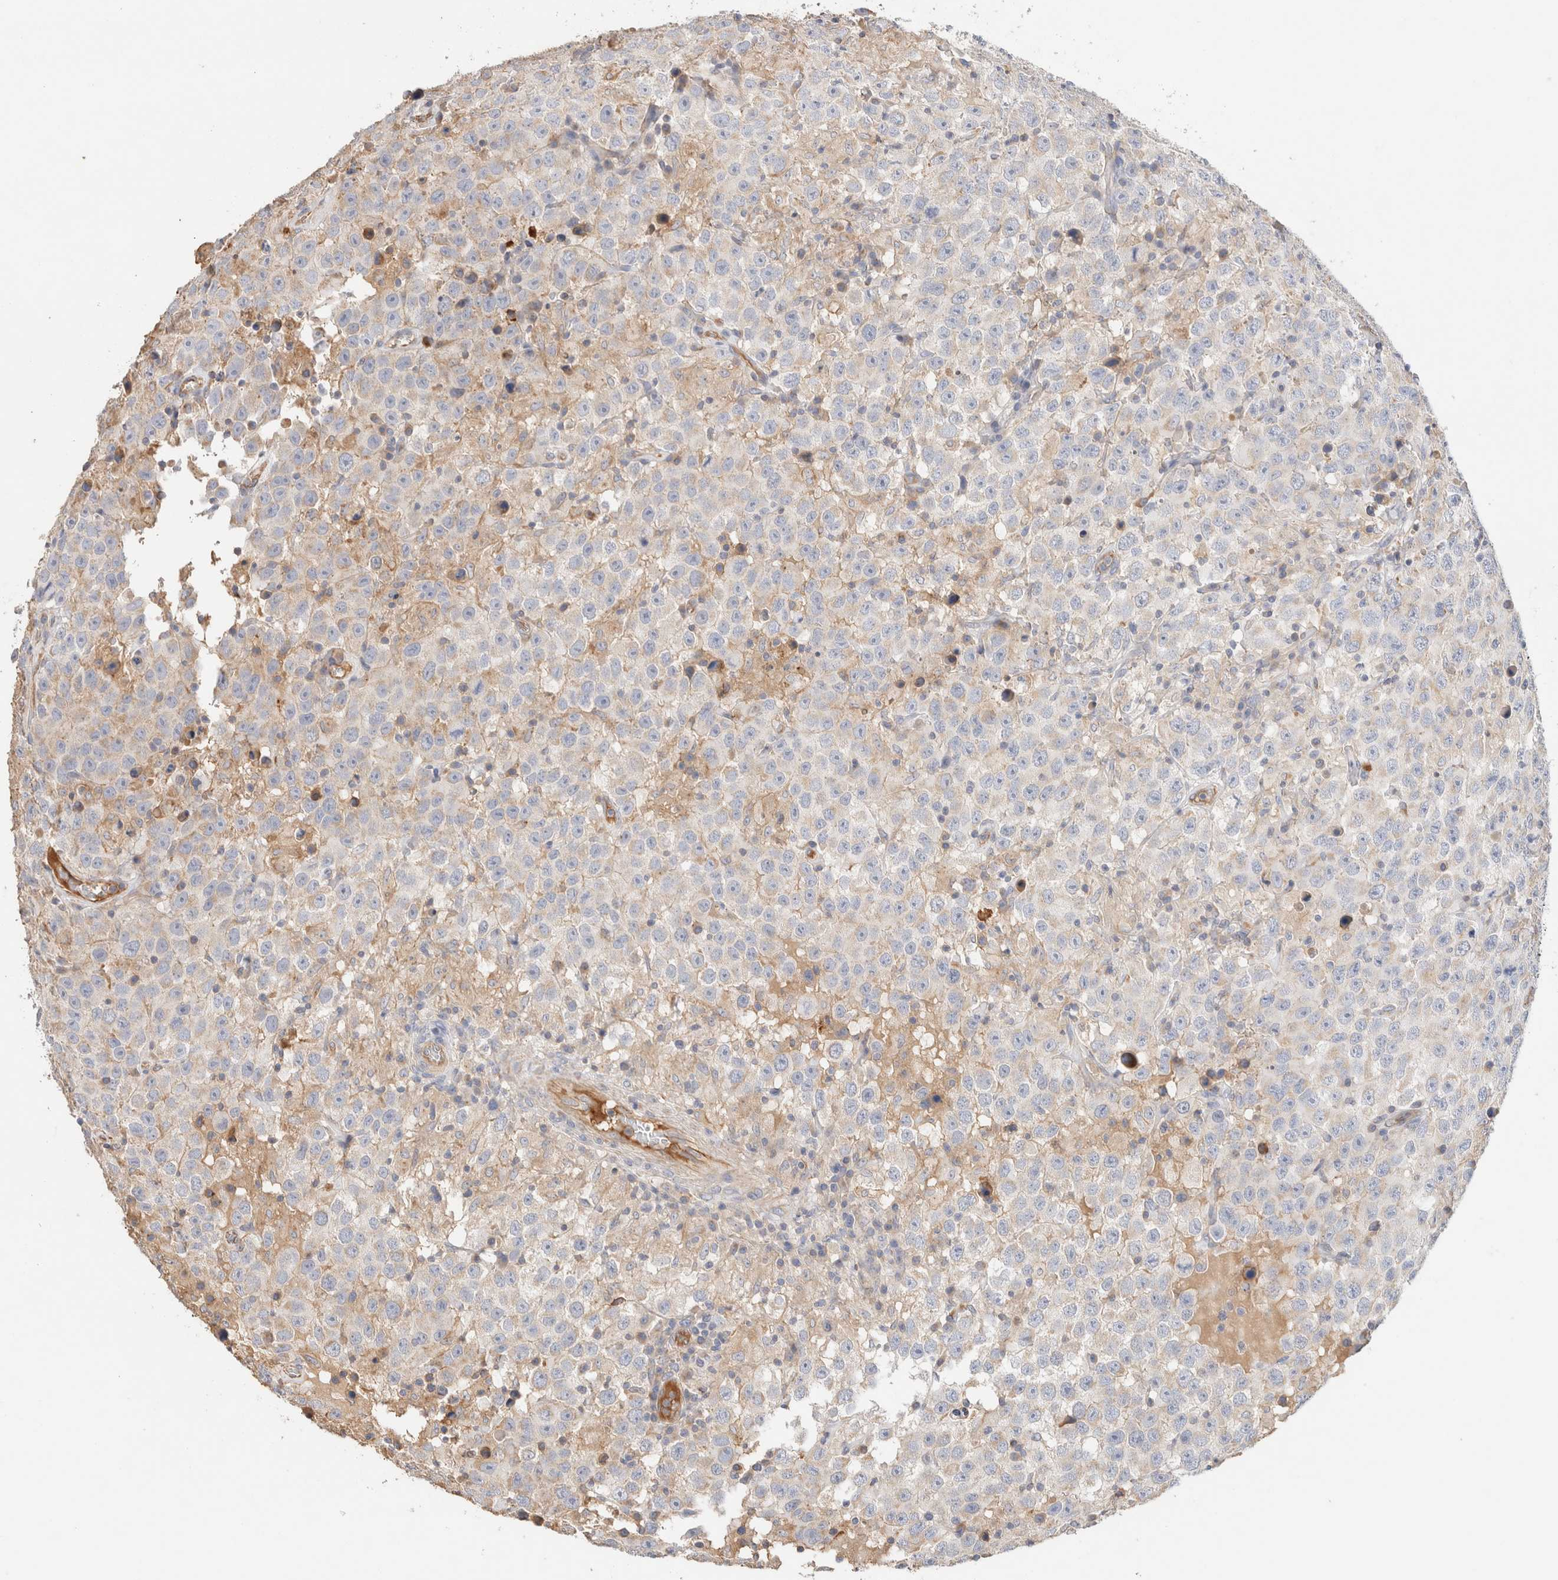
{"staining": {"intensity": "negative", "quantity": "none", "location": "none"}, "tissue": "testis cancer", "cell_type": "Tumor cells", "image_type": "cancer", "snomed": [{"axis": "morphology", "description": "Seminoma, NOS"}, {"axis": "topography", "description": "Testis"}], "caption": "The micrograph exhibits no significant positivity in tumor cells of testis cancer (seminoma).", "gene": "PROS1", "patient": {"sex": "male", "age": 41}}